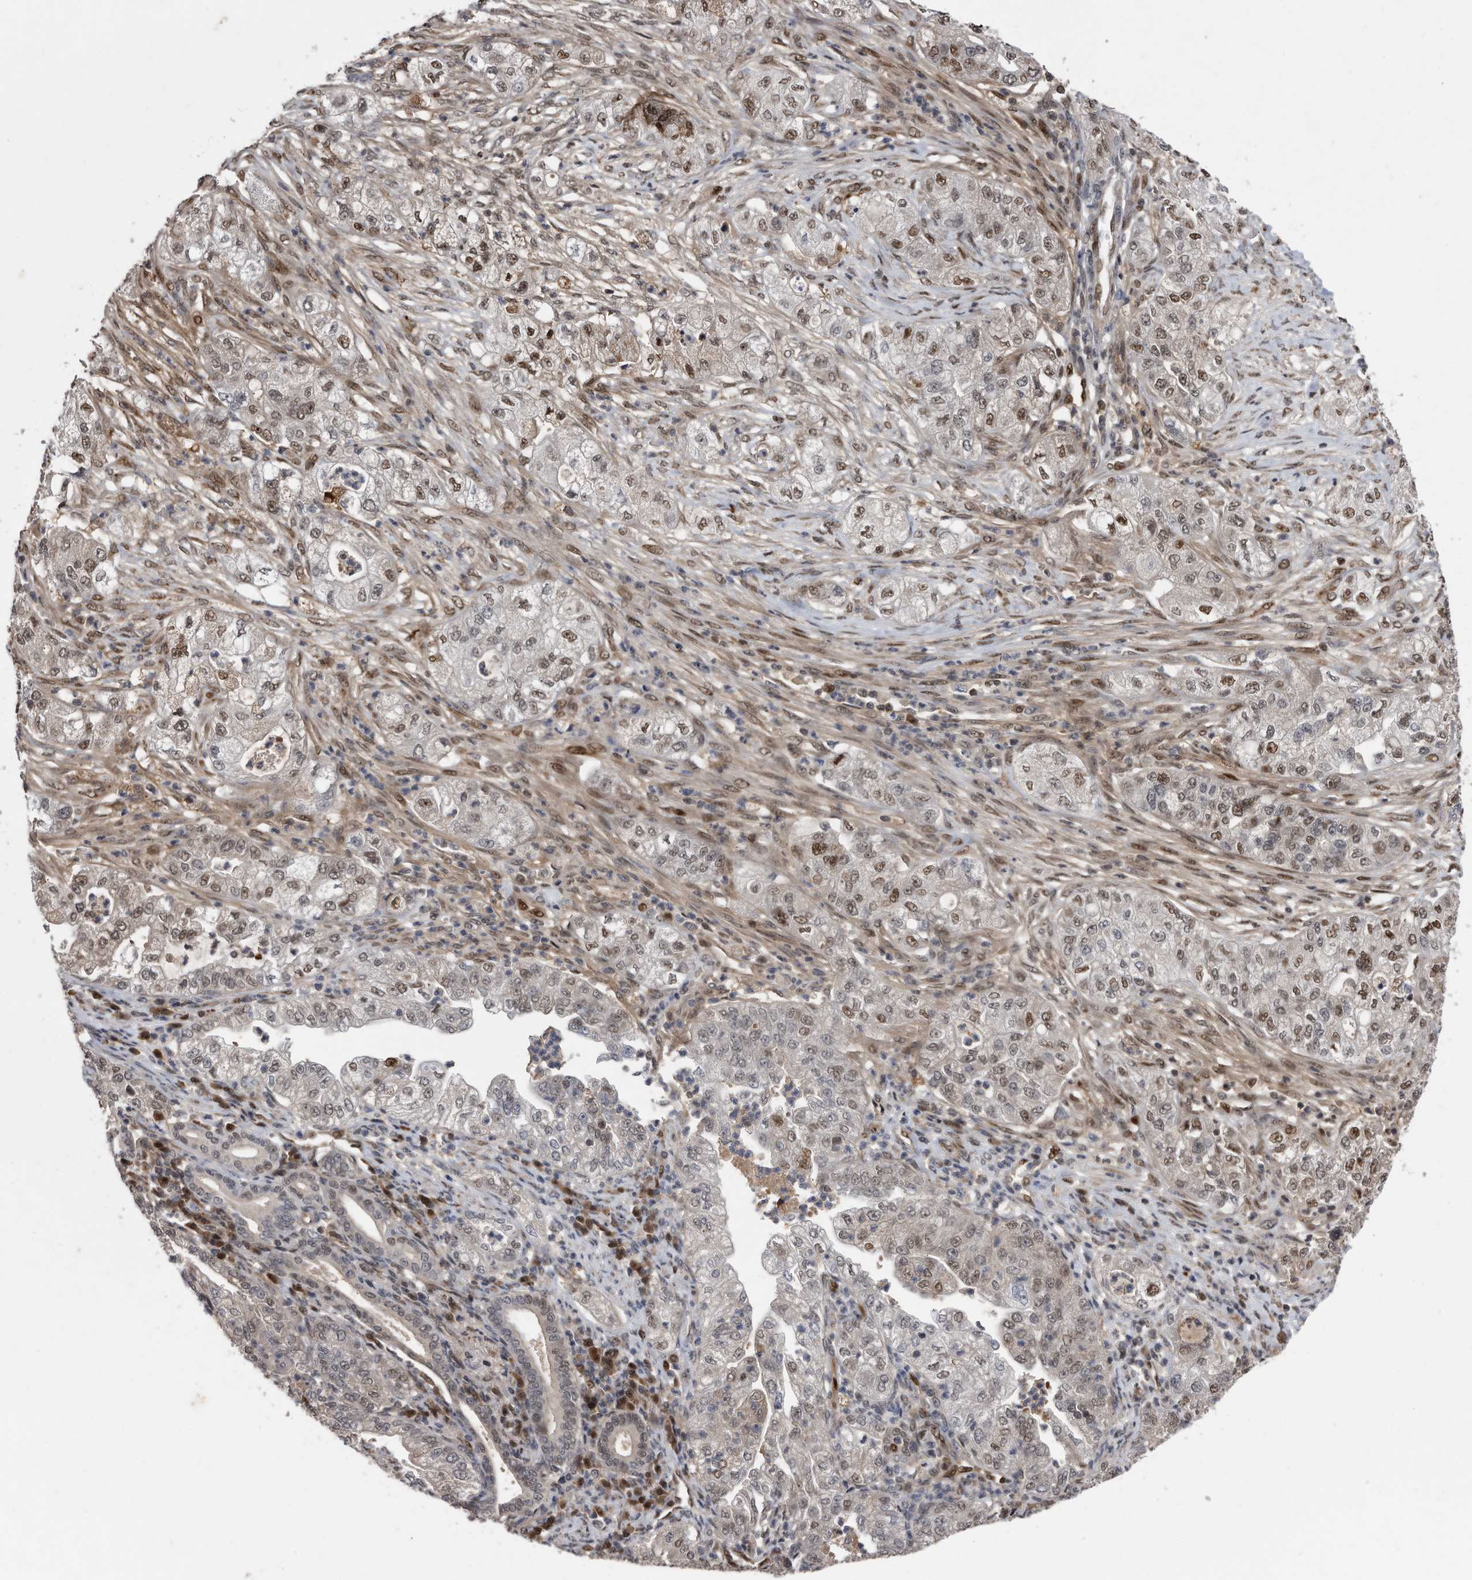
{"staining": {"intensity": "moderate", "quantity": ">75%", "location": "nuclear"}, "tissue": "pancreatic cancer", "cell_type": "Tumor cells", "image_type": "cancer", "snomed": [{"axis": "morphology", "description": "Adenocarcinoma, NOS"}, {"axis": "topography", "description": "Pancreas"}], "caption": "Approximately >75% of tumor cells in pancreatic cancer display moderate nuclear protein positivity as visualized by brown immunohistochemical staining.", "gene": "RAD23B", "patient": {"sex": "female", "age": 78}}